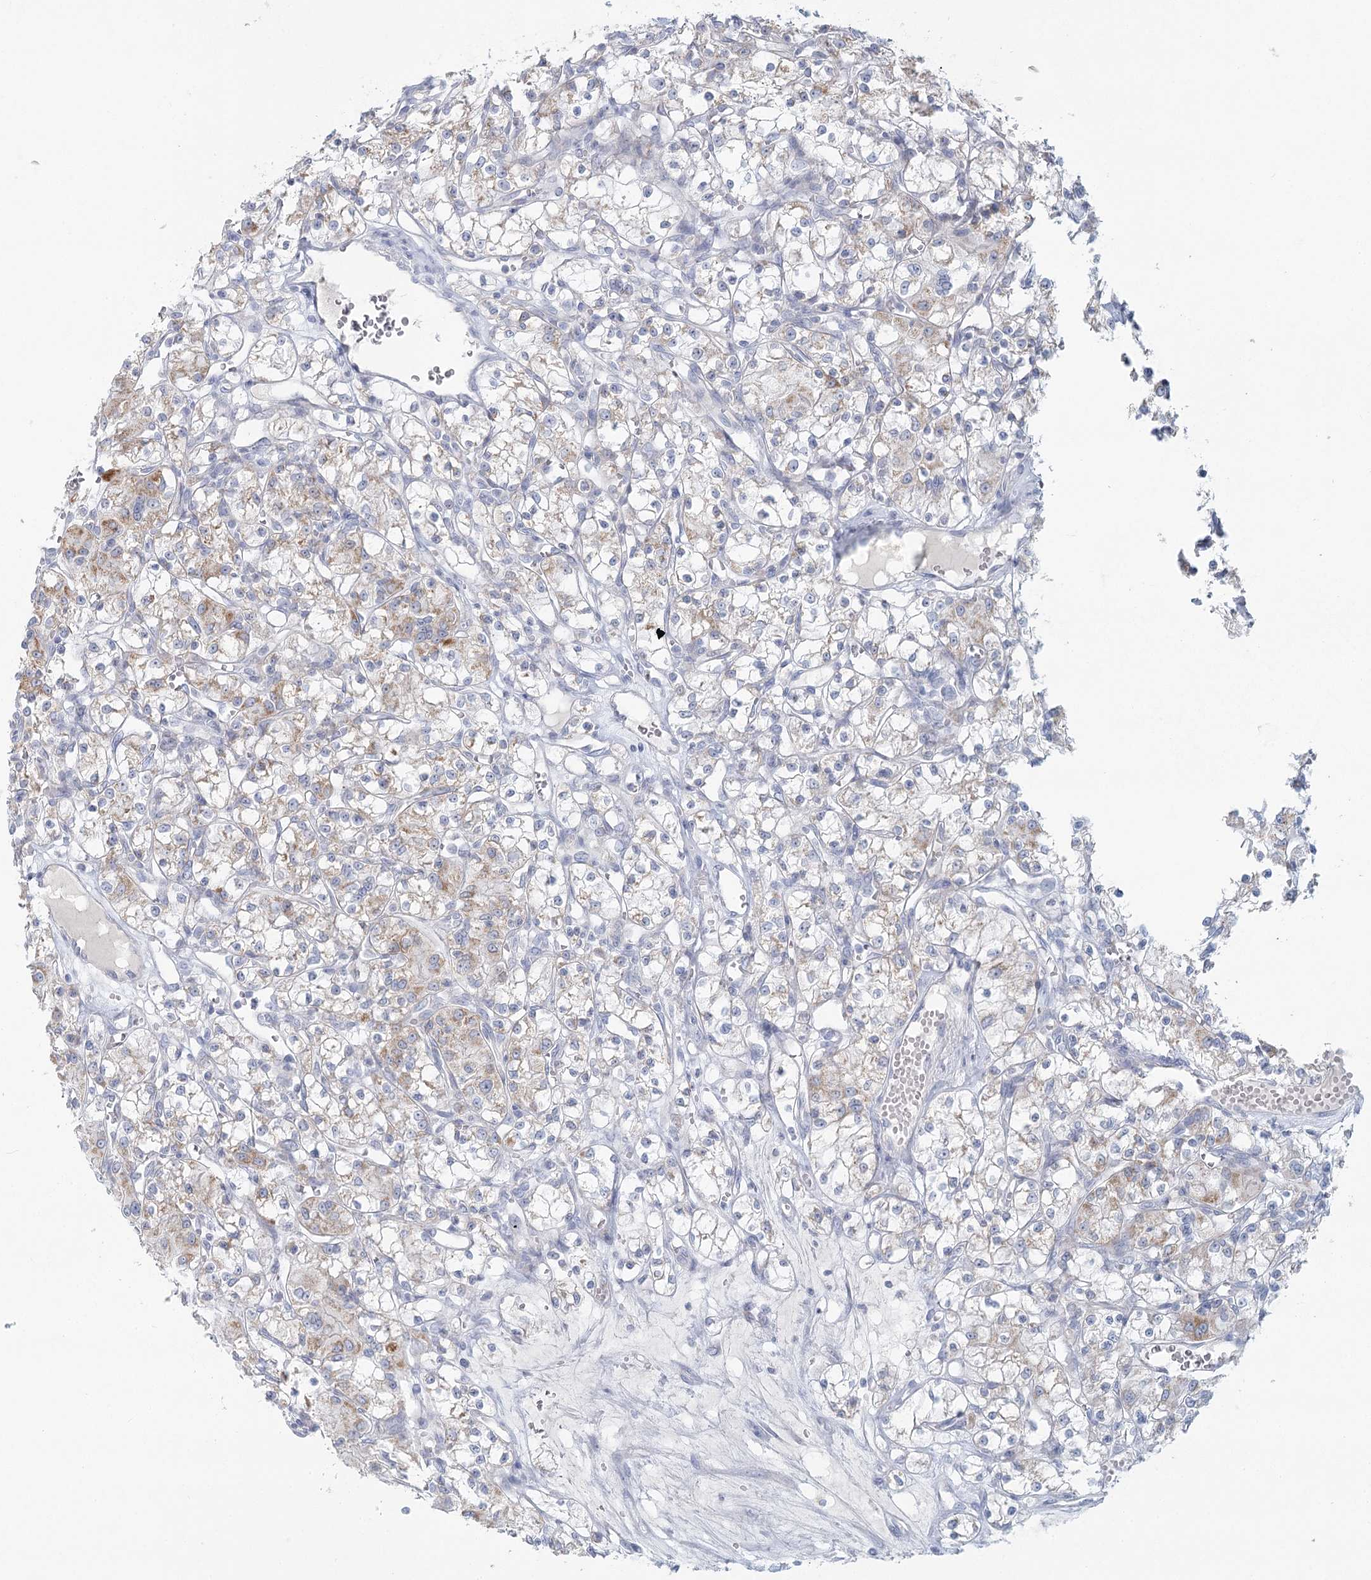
{"staining": {"intensity": "moderate", "quantity": "<25%", "location": "cytoplasmic/membranous"}, "tissue": "renal cancer", "cell_type": "Tumor cells", "image_type": "cancer", "snomed": [{"axis": "morphology", "description": "Adenocarcinoma, NOS"}, {"axis": "topography", "description": "Kidney"}], "caption": "IHC image of neoplastic tissue: renal cancer stained using immunohistochemistry shows low levels of moderate protein expression localized specifically in the cytoplasmic/membranous of tumor cells, appearing as a cytoplasmic/membranous brown color.", "gene": "BPHL", "patient": {"sex": "female", "age": 59}}